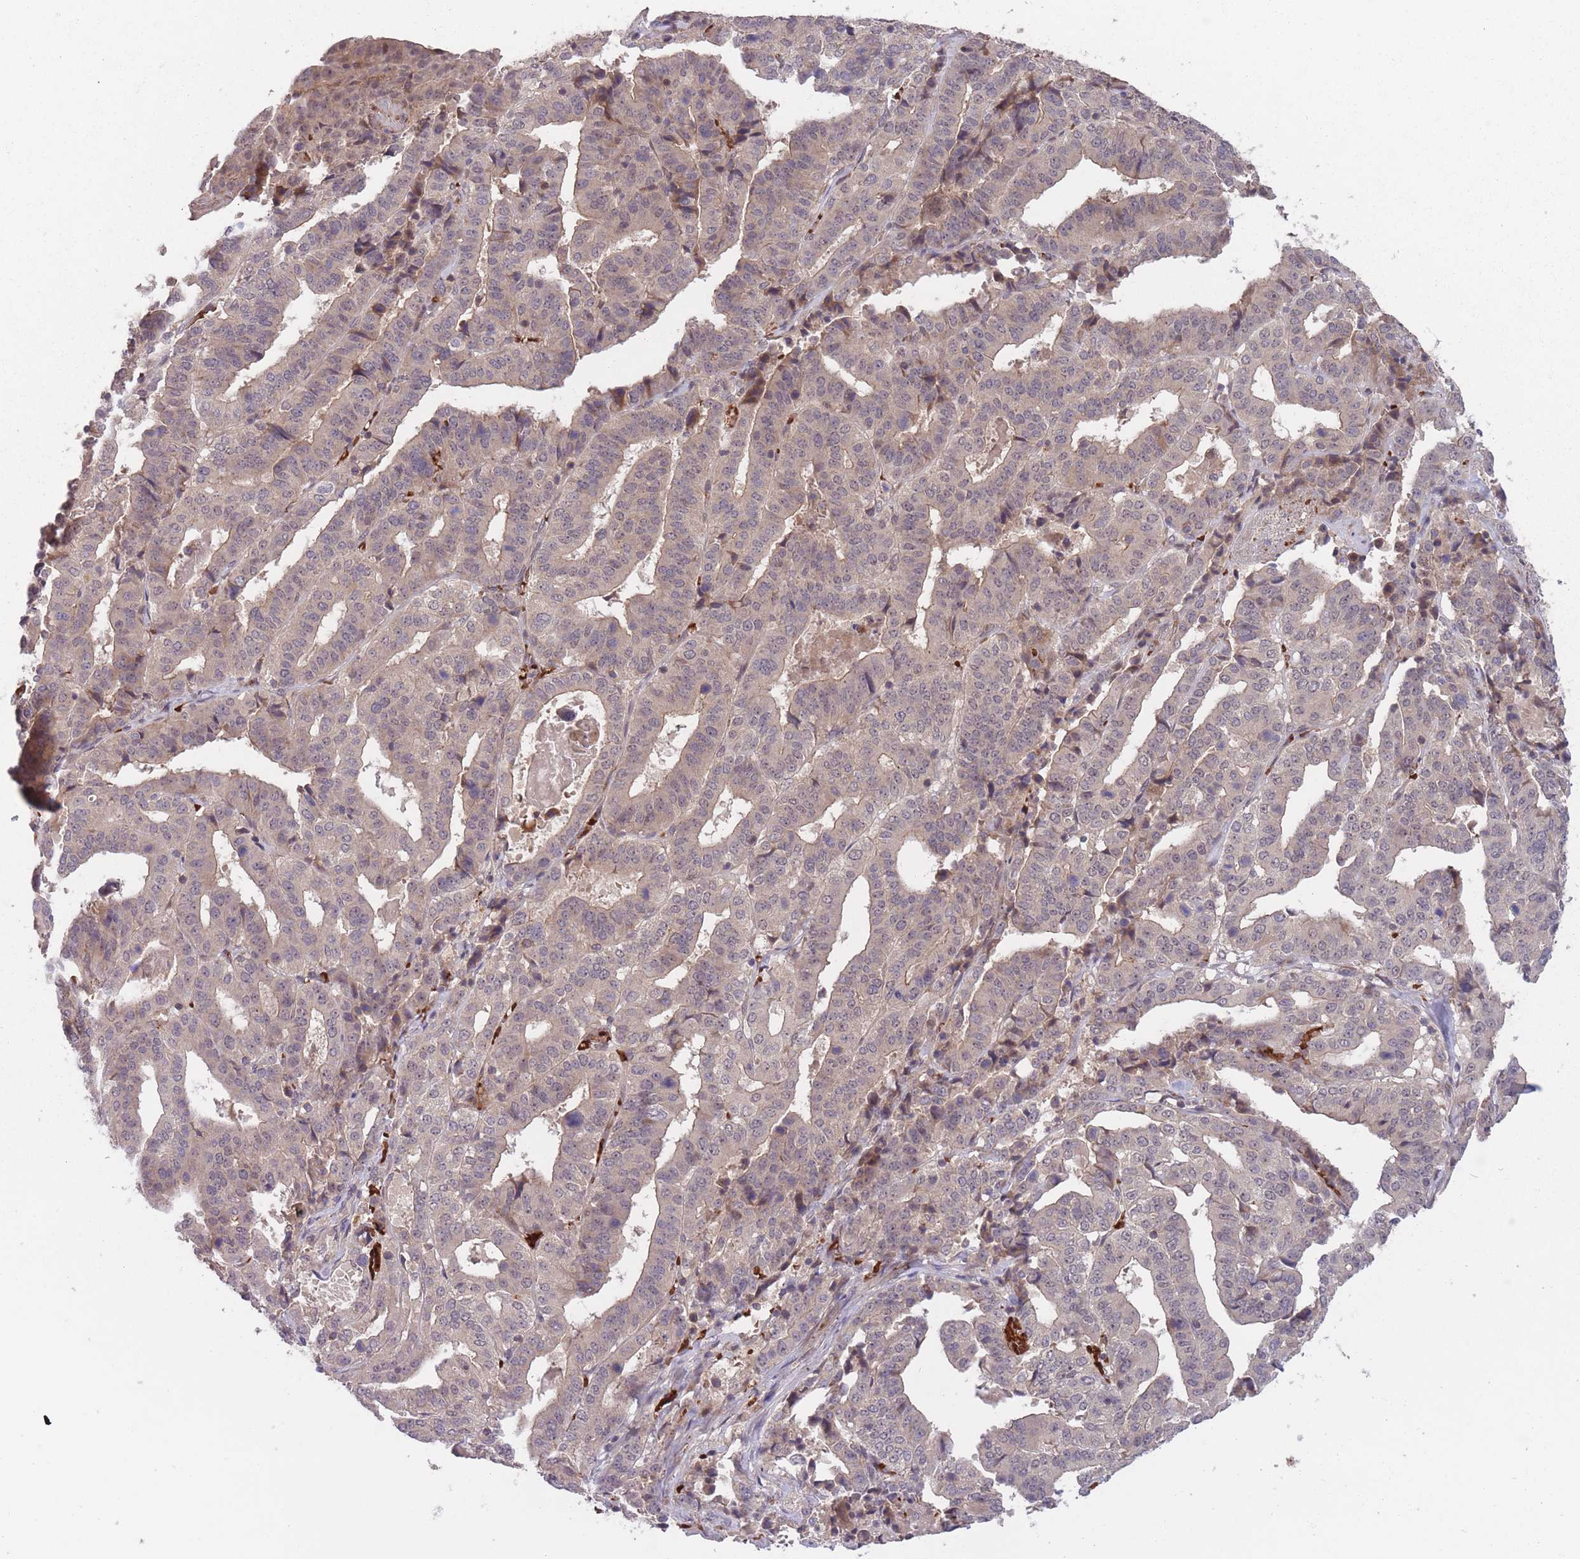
{"staining": {"intensity": "moderate", "quantity": "<25%", "location": "cytoplasmic/membranous"}, "tissue": "stomach cancer", "cell_type": "Tumor cells", "image_type": "cancer", "snomed": [{"axis": "morphology", "description": "Adenocarcinoma, NOS"}, {"axis": "topography", "description": "Stomach"}], "caption": "Moderate cytoplasmic/membranous protein staining is present in approximately <25% of tumor cells in stomach cancer.", "gene": "SECTM1", "patient": {"sex": "male", "age": 48}}